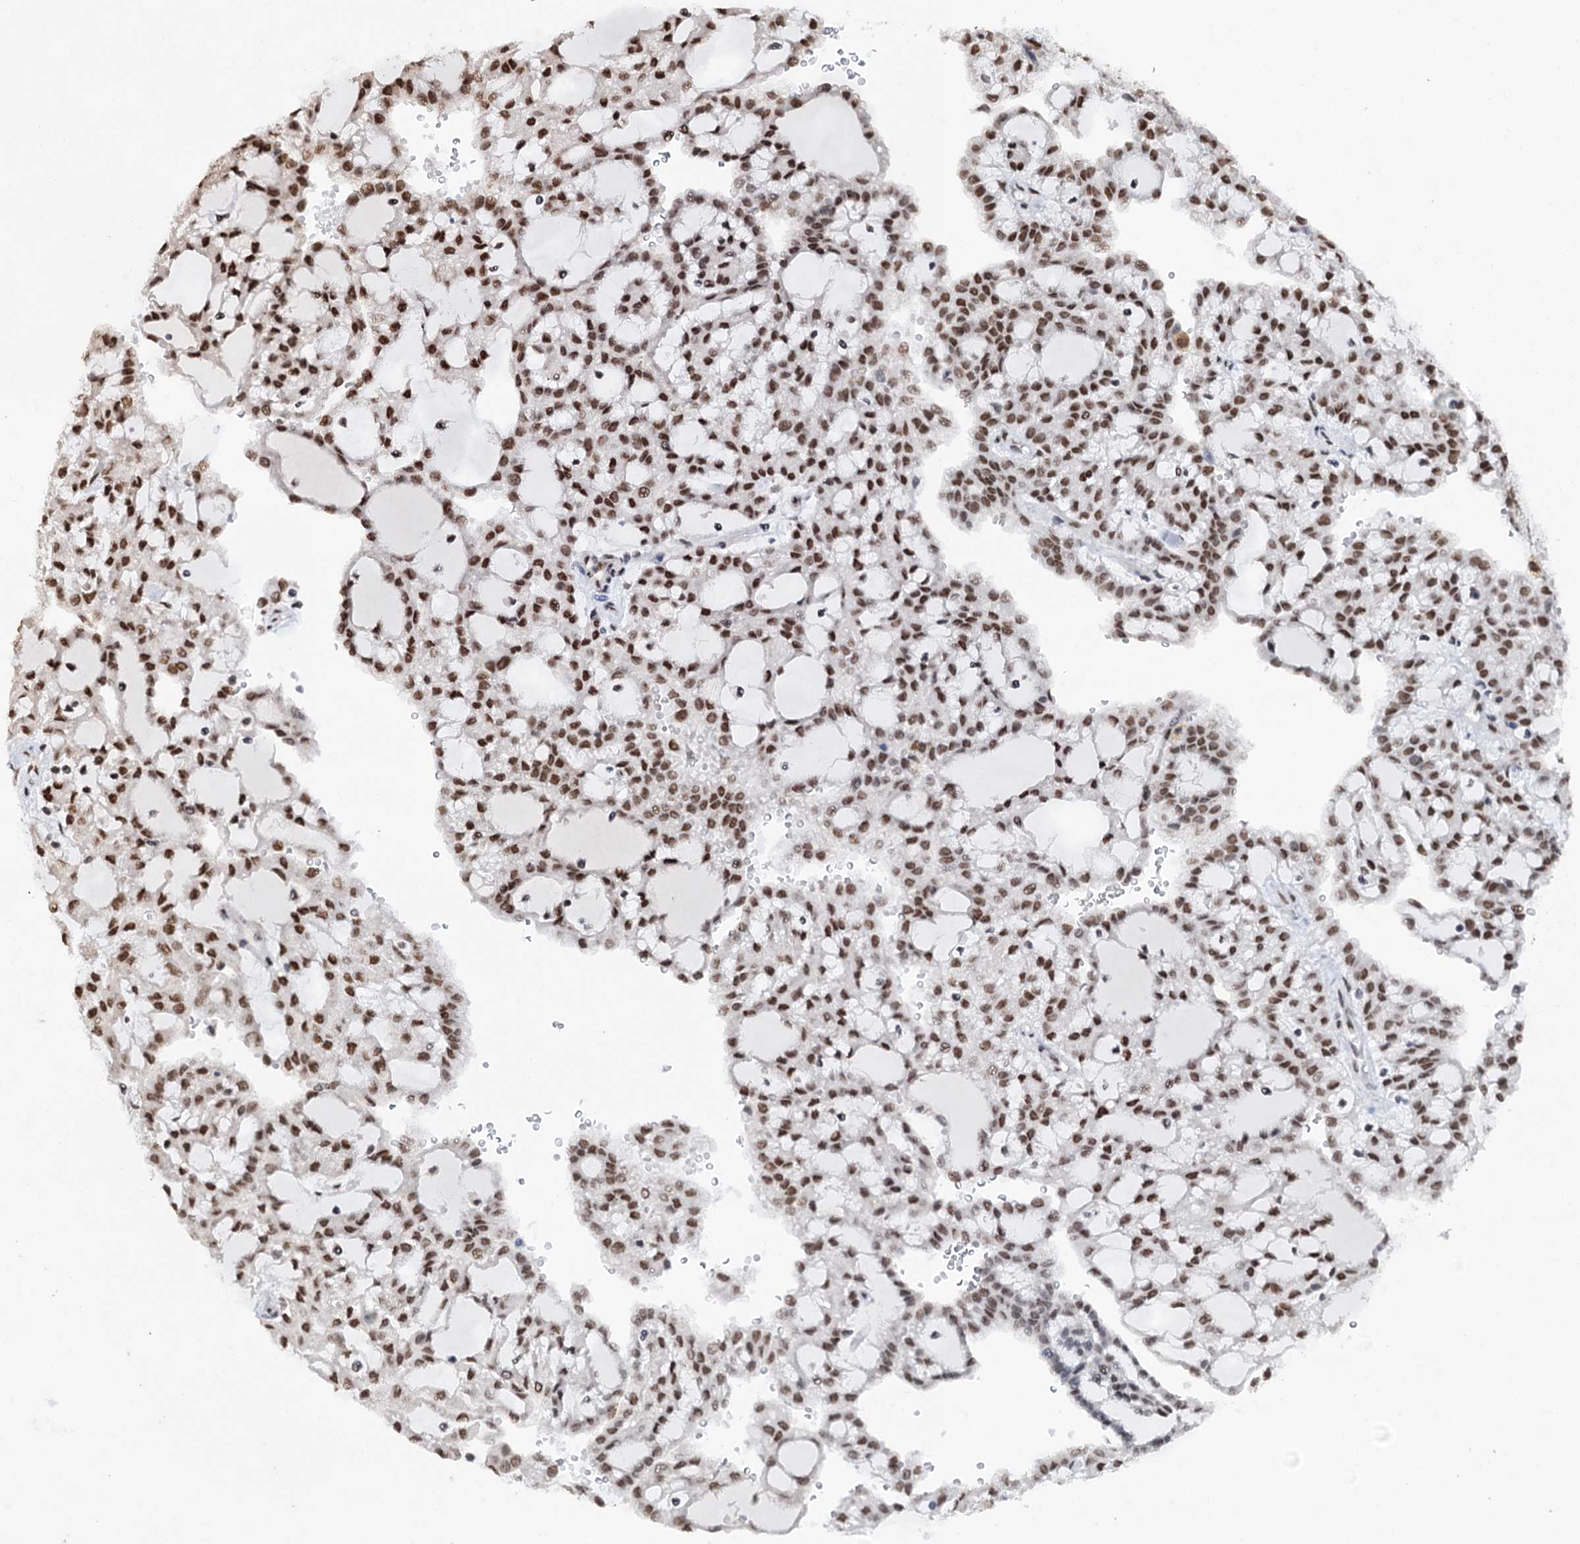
{"staining": {"intensity": "strong", "quantity": "25%-75%", "location": "nuclear"}, "tissue": "renal cancer", "cell_type": "Tumor cells", "image_type": "cancer", "snomed": [{"axis": "morphology", "description": "Adenocarcinoma, NOS"}, {"axis": "topography", "description": "Kidney"}], "caption": "Protein expression analysis of human renal cancer reveals strong nuclear staining in approximately 25%-75% of tumor cells.", "gene": "MATR3", "patient": {"sex": "male", "age": 63}}